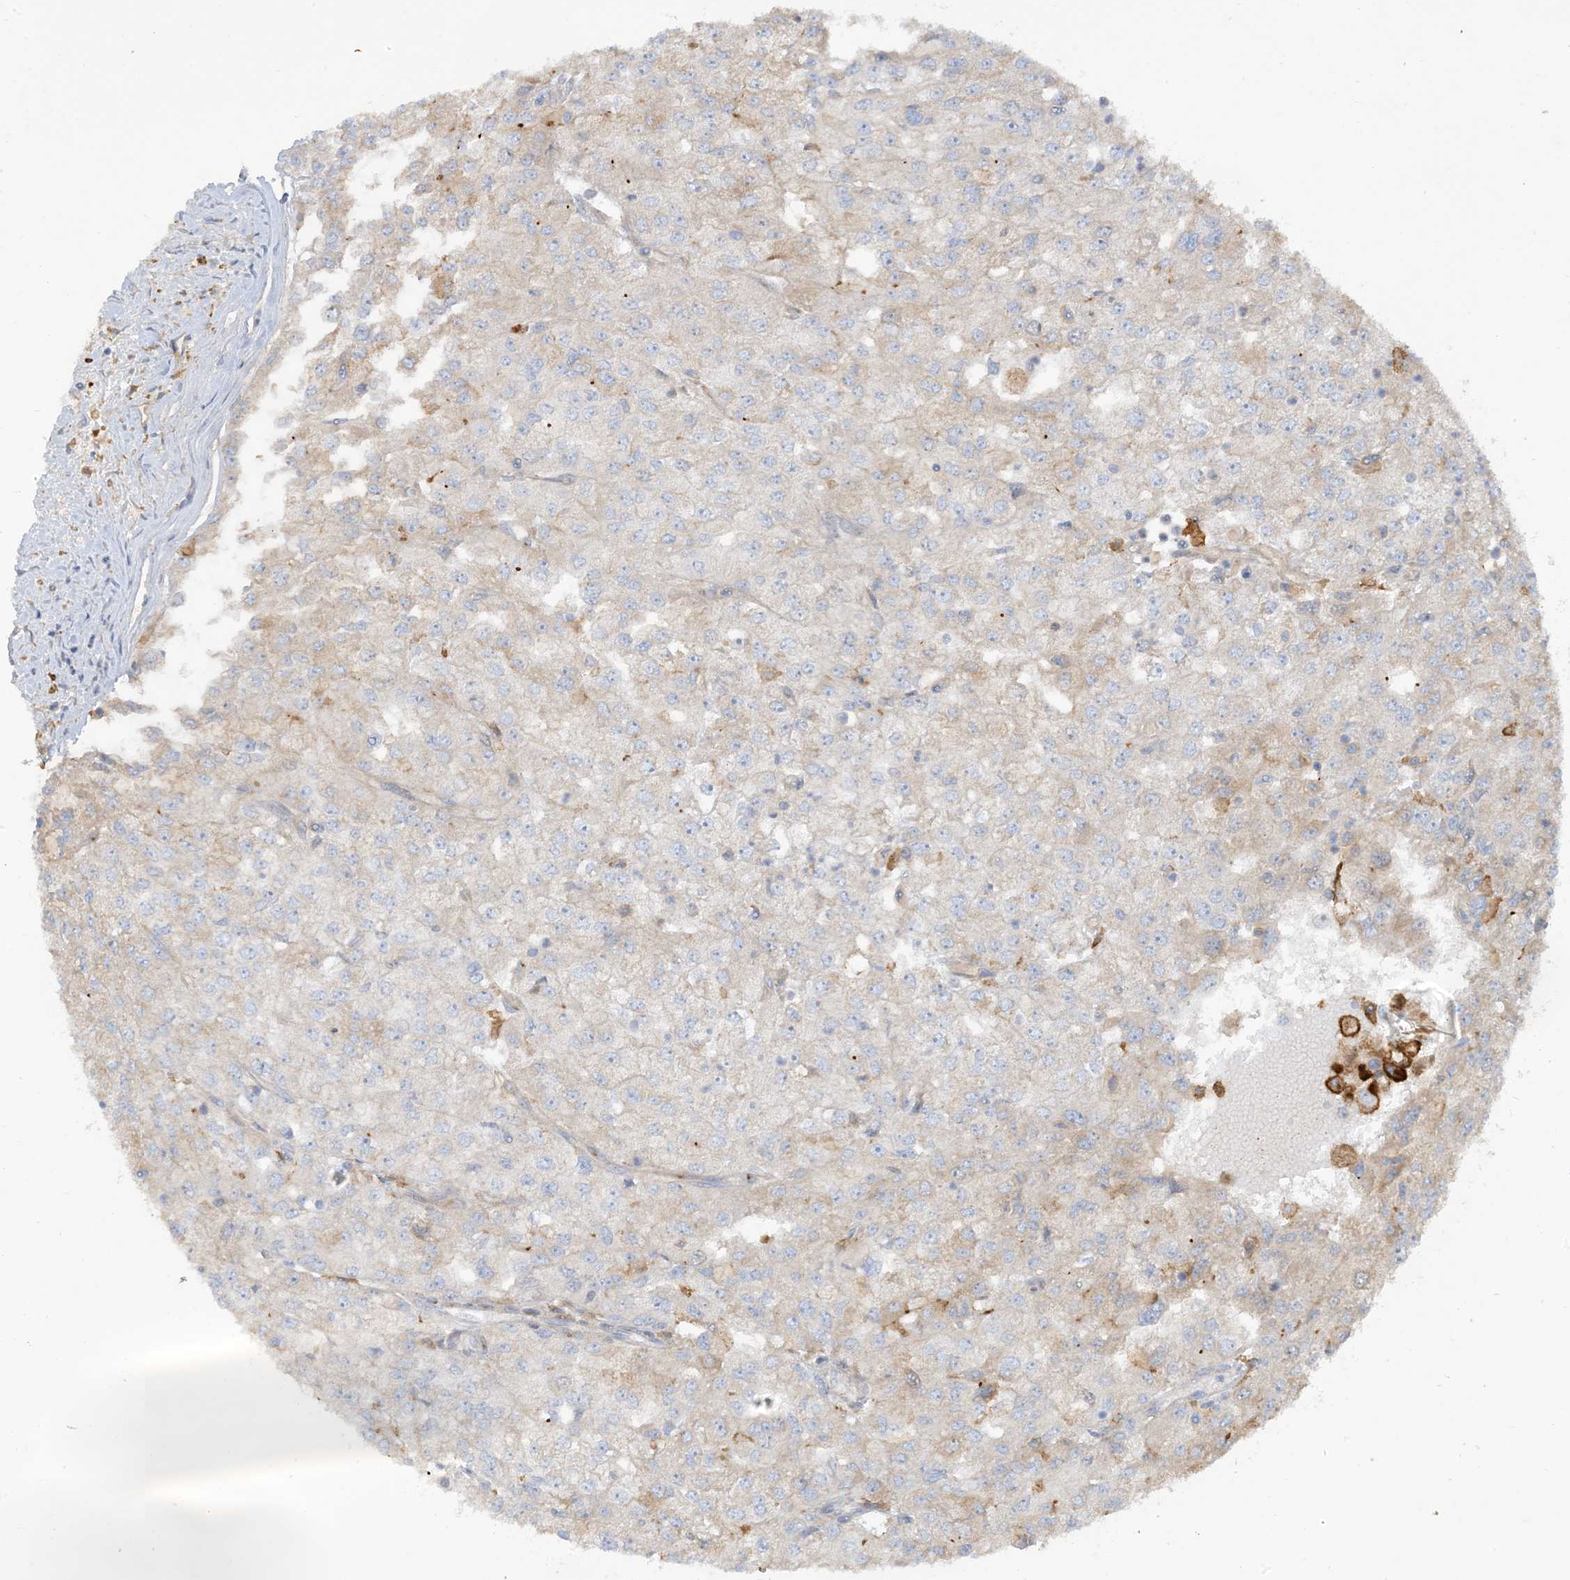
{"staining": {"intensity": "weak", "quantity": "<25%", "location": "cytoplasmic/membranous"}, "tissue": "renal cancer", "cell_type": "Tumor cells", "image_type": "cancer", "snomed": [{"axis": "morphology", "description": "Adenocarcinoma, NOS"}, {"axis": "topography", "description": "Kidney"}], "caption": "A micrograph of human adenocarcinoma (renal) is negative for staining in tumor cells. (DAB IHC visualized using brightfield microscopy, high magnification).", "gene": "PEAR1", "patient": {"sex": "female", "age": 54}}